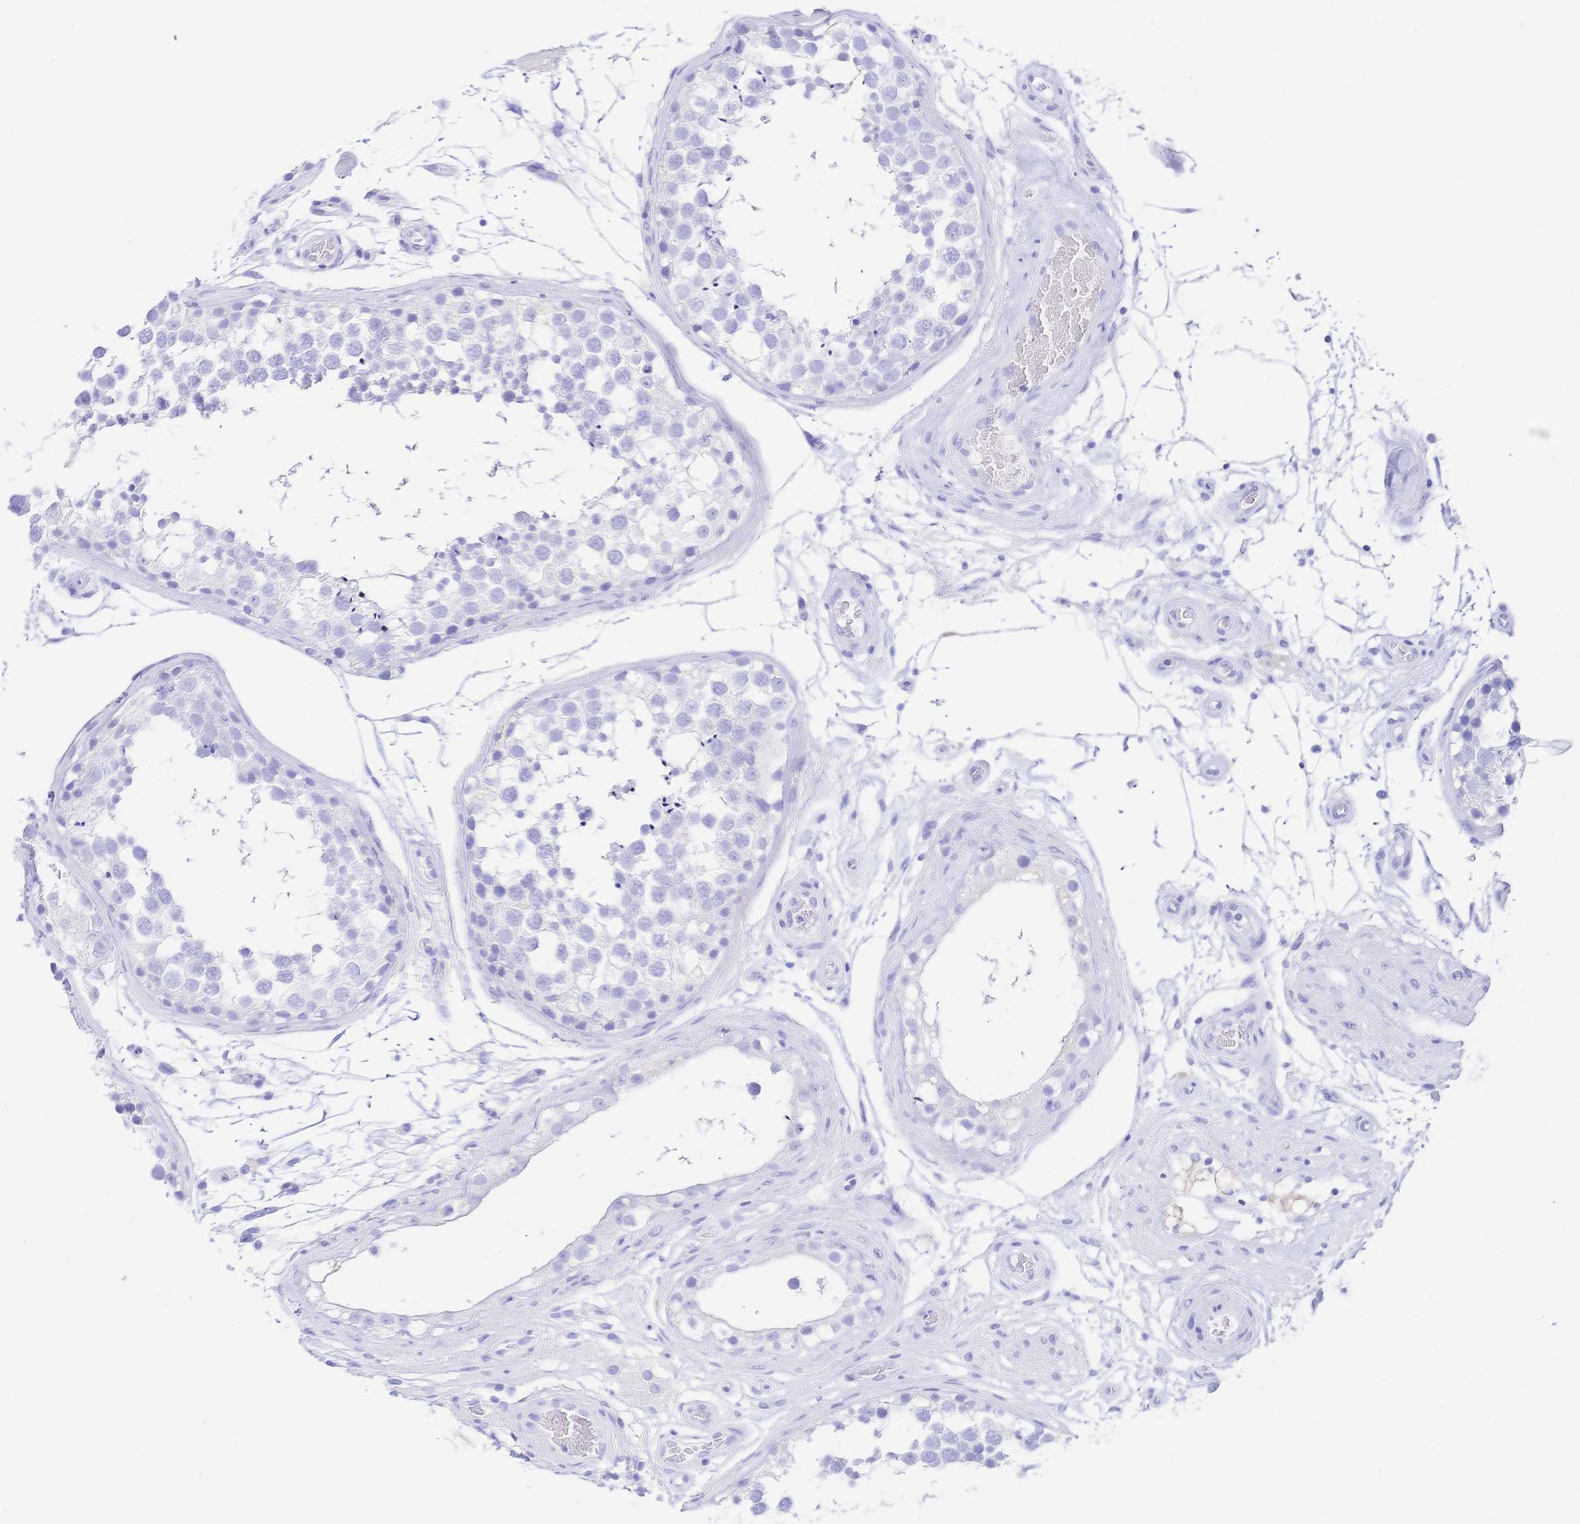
{"staining": {"intensity": "negative", "quantity": "none", "location": "none"}, "tissue": "testis", "cell_type": "Cells in seminiferous ducts", "image_type": "normal", "snomed": [{"axis": "morphology", "description": "Normal tissue, NOS"}, {"axis": "morphology", "description": "Seminoma, NOS"}, {"axis": "topography", "description": "Testis"}], "caption": "An immunohistochemistry image of normal testis is shown. There is no staining in cells in seminiferous ducts of testis.", "gene": "UMOD", "patient": {"sex": "male", "age": 65}}